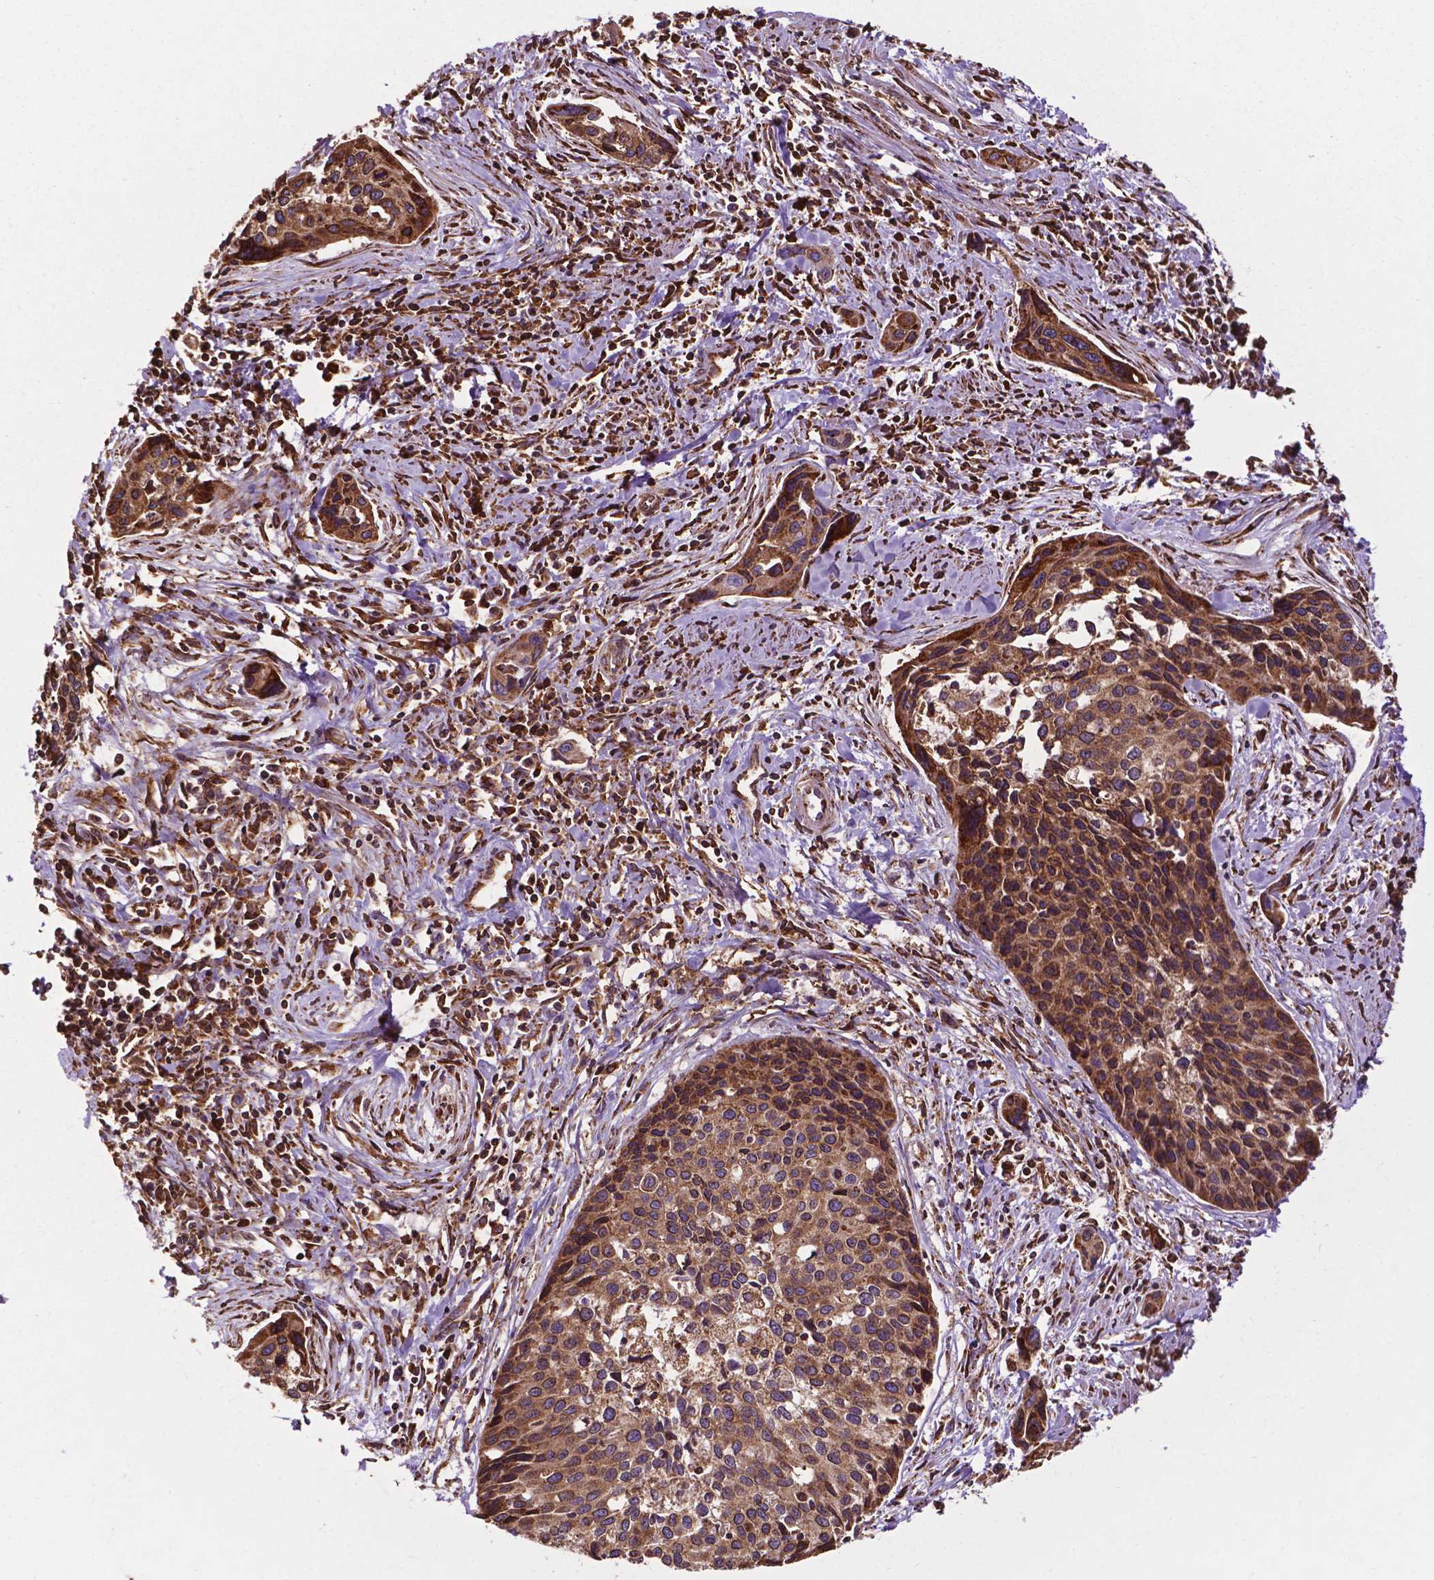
{"staining": {"intensity": "moderate", "quantity": ">75%", "location": "cytoplasmic/membranous"}, "tissue": "cervical cancer", "cell_type": "Tumor cells", "image_type": "cancer", "snomed": [{"axis": "morphology", "description": "Squamous cell carcinoma, NOS"}, {"axis": "topography", "description": "Cervix"}], "caption": "Brown immunohistochemical staining in cervical cancer (squamous cell carcinoma) displays moderate cytoplasmic/membranous positivity in approximately >75% of tumor cells. (Brightfield microscopy of DAB IHC at high magnification).", "gene": "GANAB", "patient": {"sex": "female", "age": 31}}